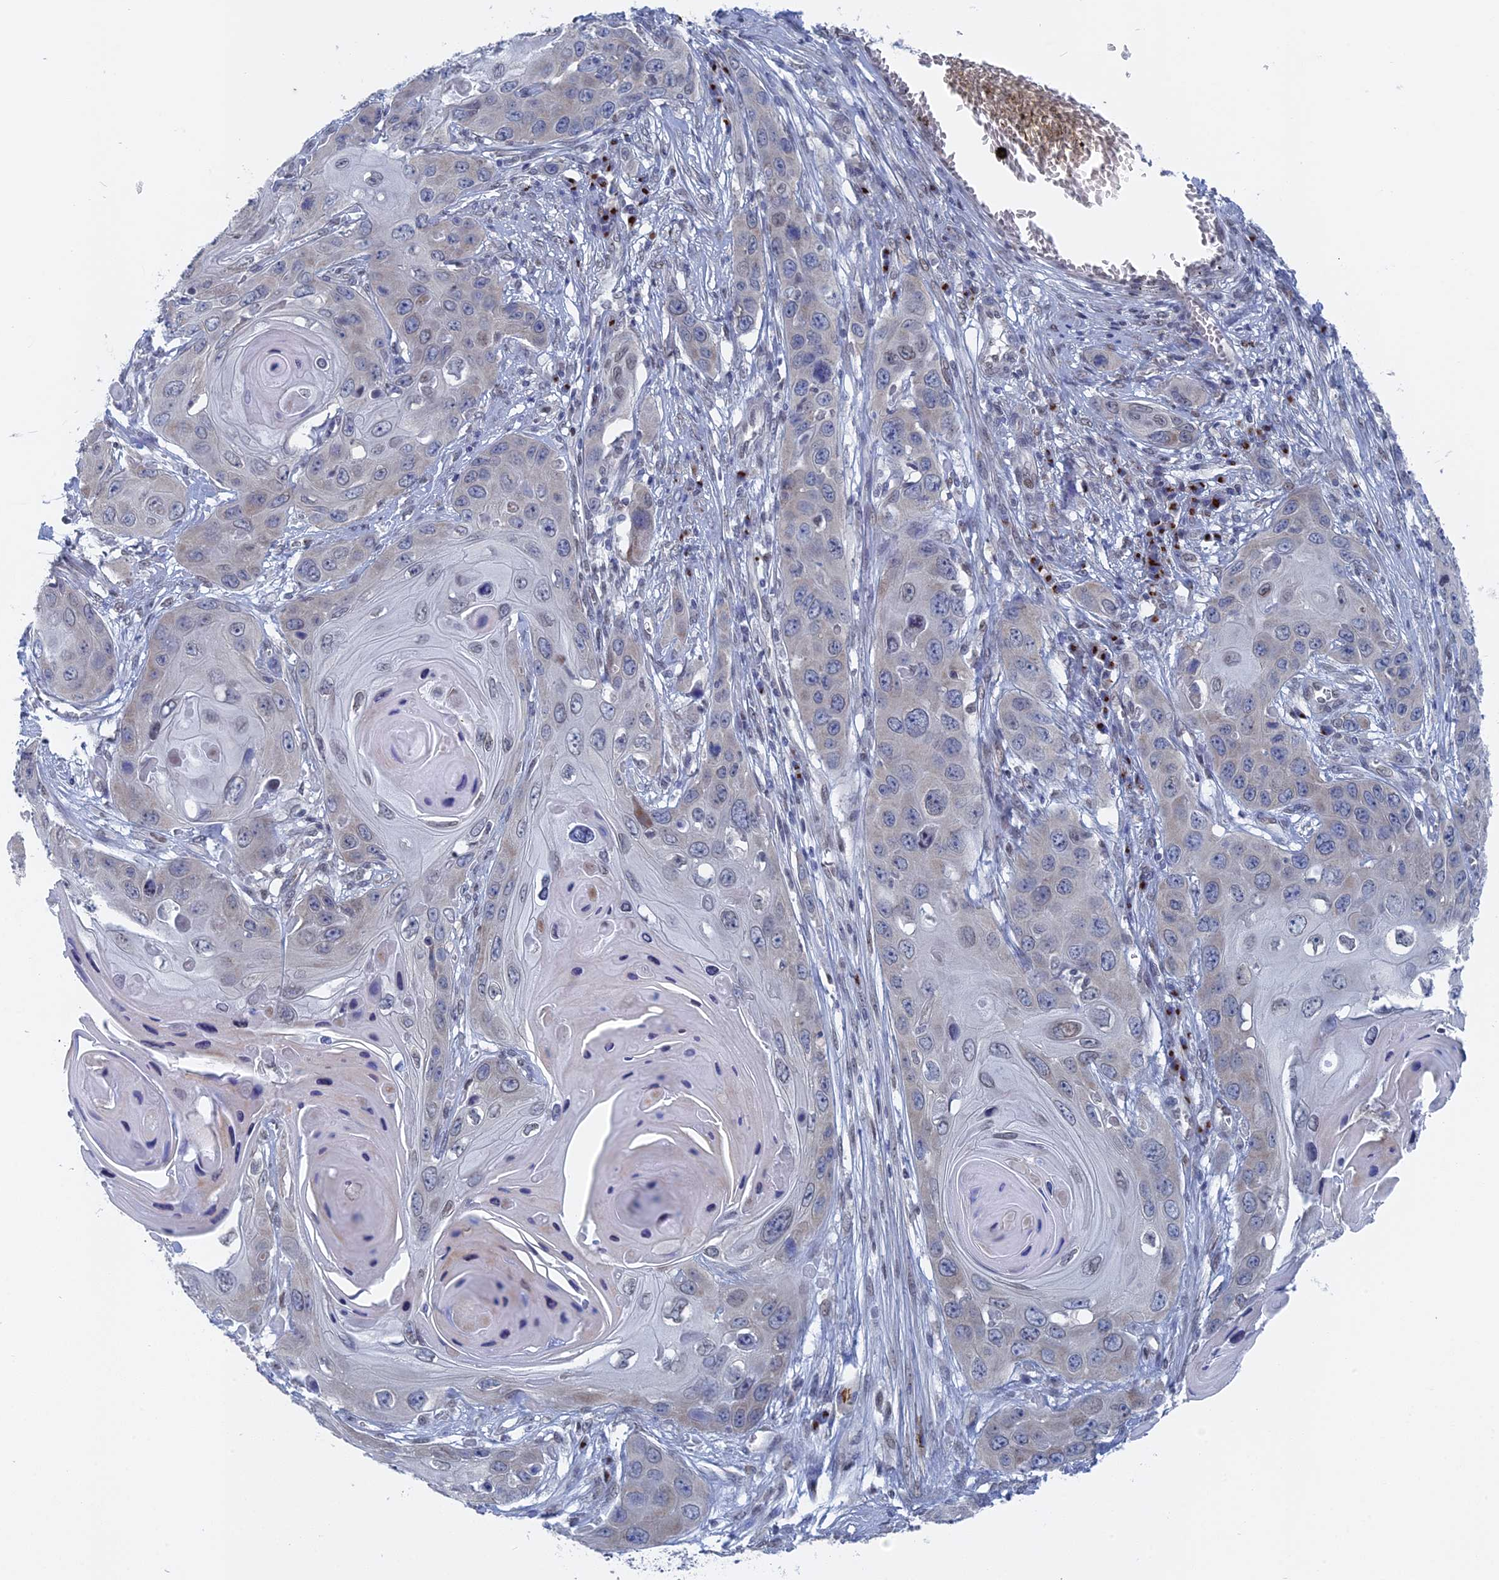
{"staining": {"intensity": "negative", "quantity": "none", "location": "none"}, "tissue": "skin cancer", "cell_type": "Tumor cells", "image_type": "cancer", "snomed": [{"axis": "morphology", "description": "Squamous cell carcinoma, NOS"}, {"axis": "topography", "description": "Skin"}], "caption": "Immunohistochemical staining of human skin squamous cell carcinoma shows no significant staining in tumor cells.", "gene": "MTRF1", "patient": {"sex": "male", "age": 55}}